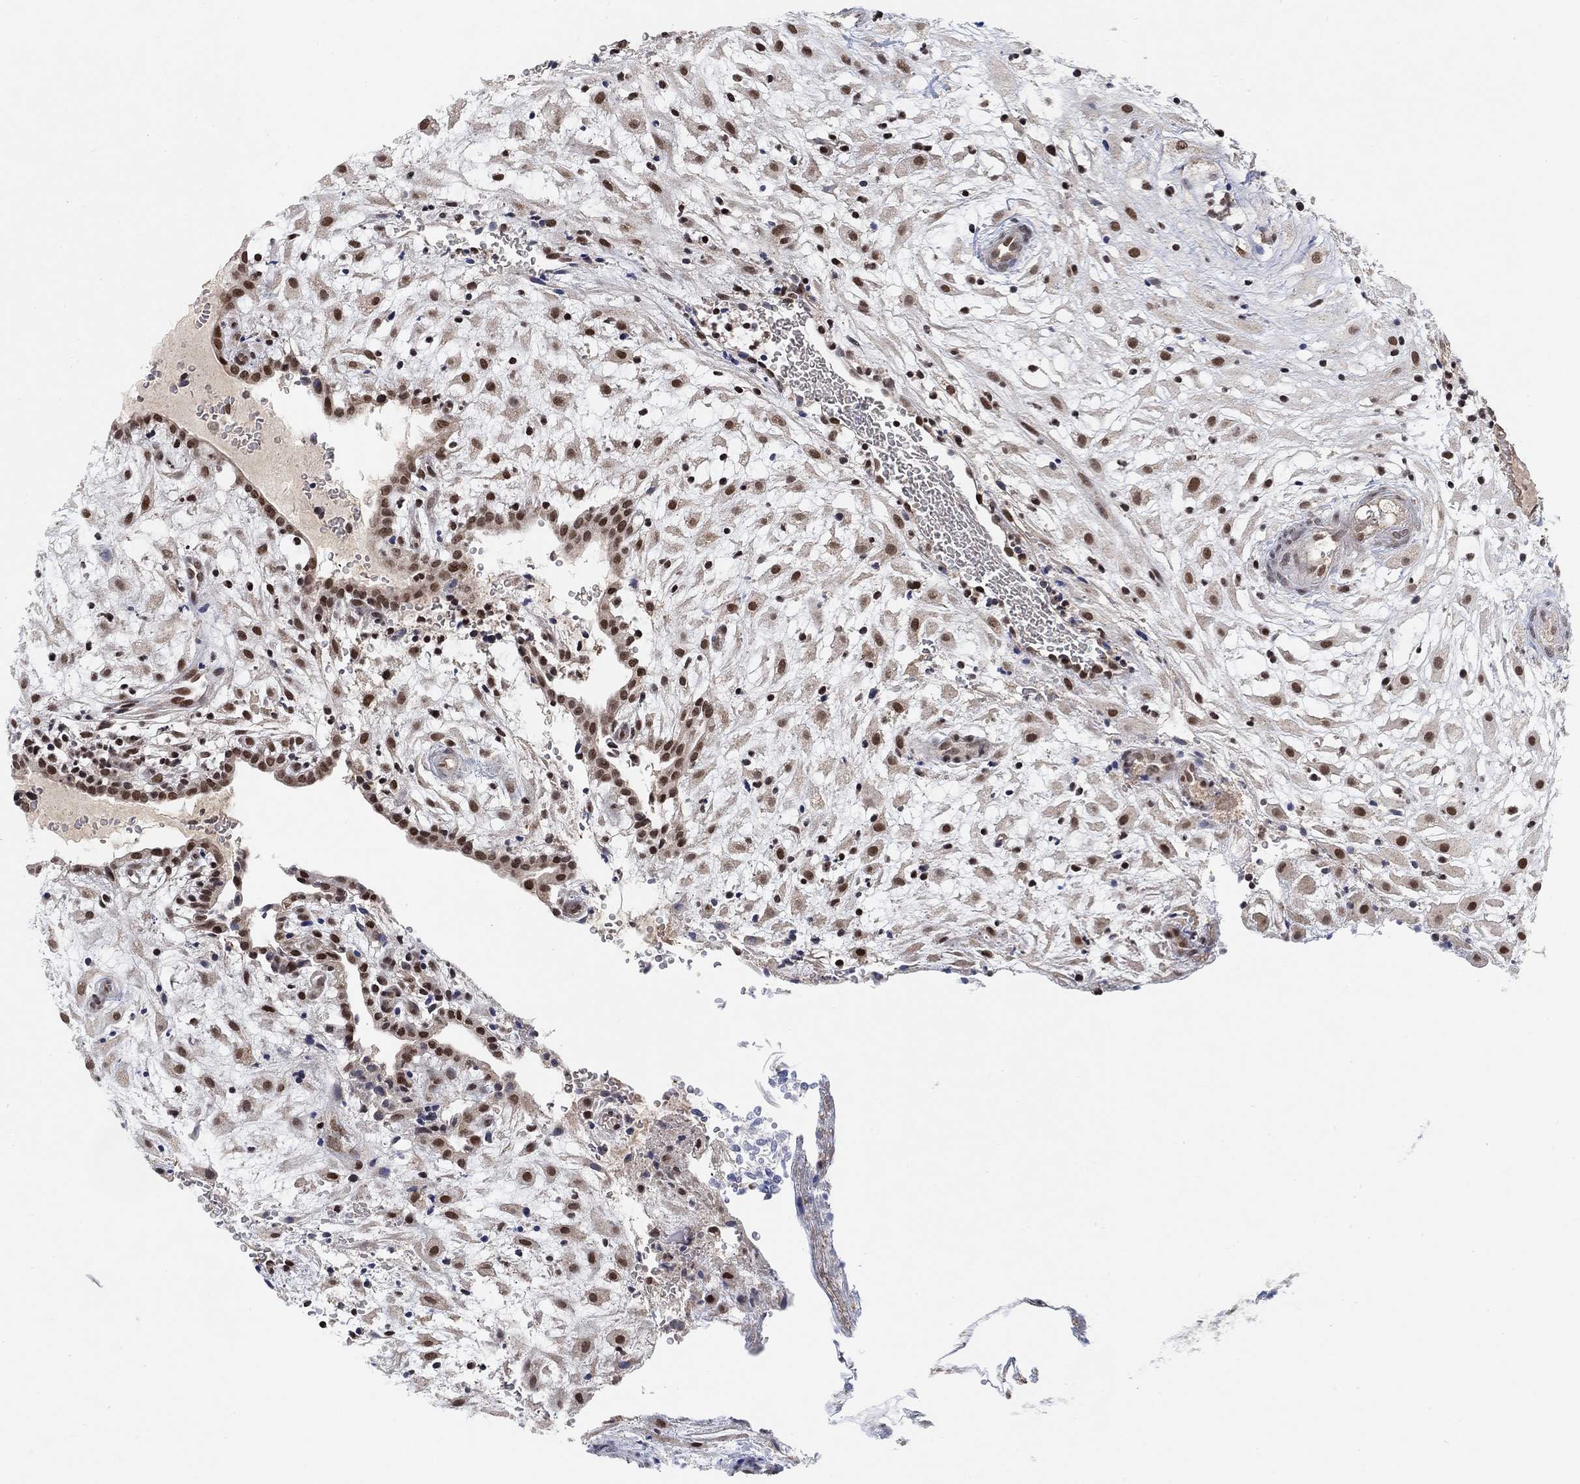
{"staining": {"intensity": "strong", "quantity": "25%-75%", "location": "nuclear"}, "tissue": "placenta", "cell_type": "Decidual cells", "image_type": "normal", "snomed": [{"axis": "morphology", "description": "Normal tissue, NOS"}, {"axis": "topography", "description": "Placenta"}], "caption": "Protein staining demonstrates strong nuclear expression in about 25%-75% of decidual cells in benign placenta. The staining was performed using DAB (3,3'-diaminobenzidine) to visualize the protein expression in brown, while the nuclei were stained in blue with hematoxylin (Magnification: 20x).", "gene": "THAP8", "patient": {"sex": "female", "age": 24}}